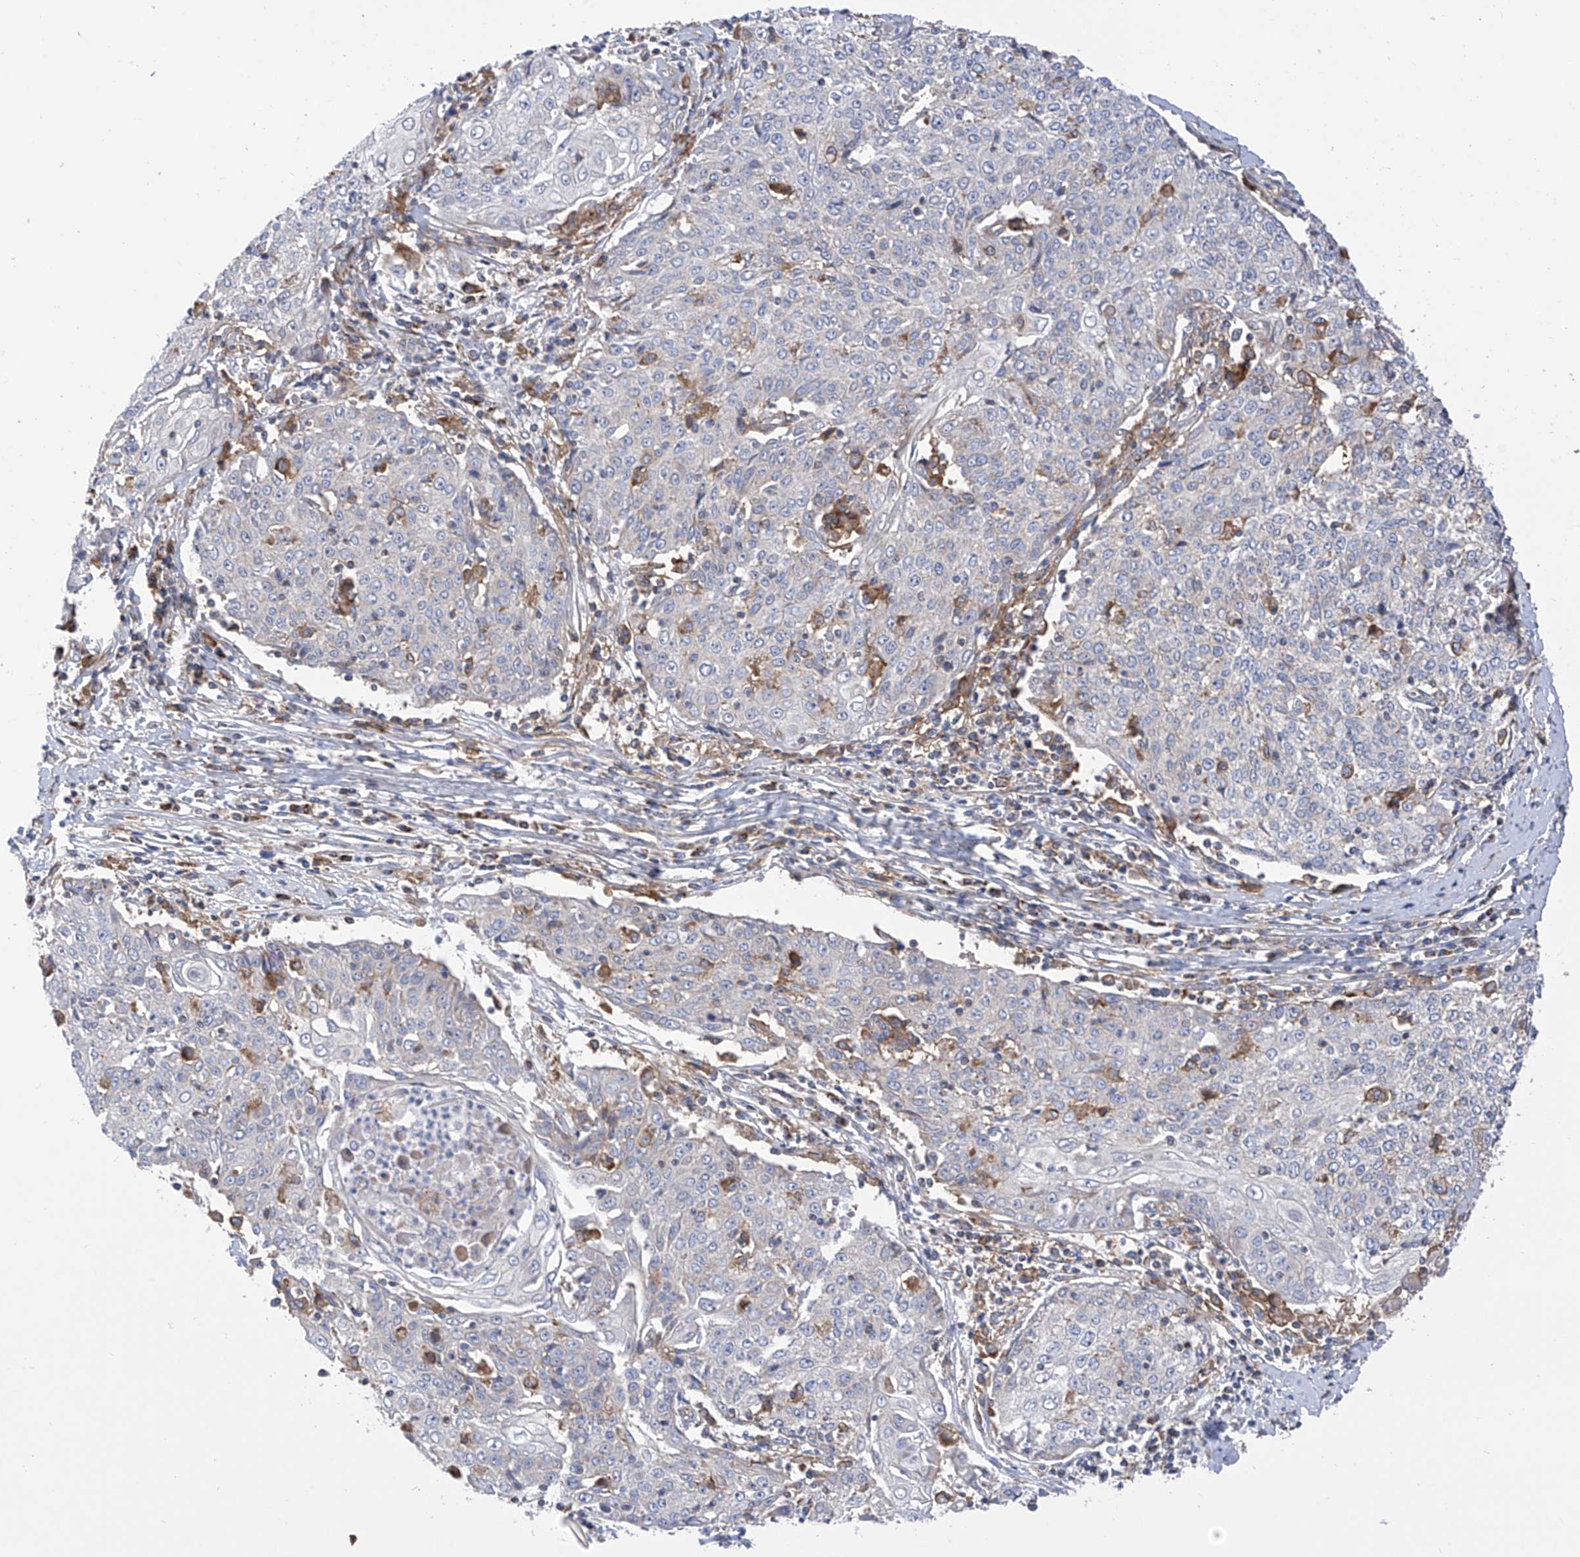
{"staining": {"intensity": "negative", "quantity": "none", "location": "none"}, "tissue": "cervical cancer", "cell_type": "Tumor cells", "image_type": "cancer", "snomed": [{"axis": "morphology", "description": "Squamous cell carcinoma, NOS"}, {"axis": "topography", "description": "Cervix"}], "caption": "Immunohistochemical staining of human cervical squamous cell carcinoma exhibits no significant expression in tumor cells. (DAB IHC visualized using brightfield microscopy, high magnification).", "gene": "P2RX7", "patient": {"sex": "female", "age": 48}}